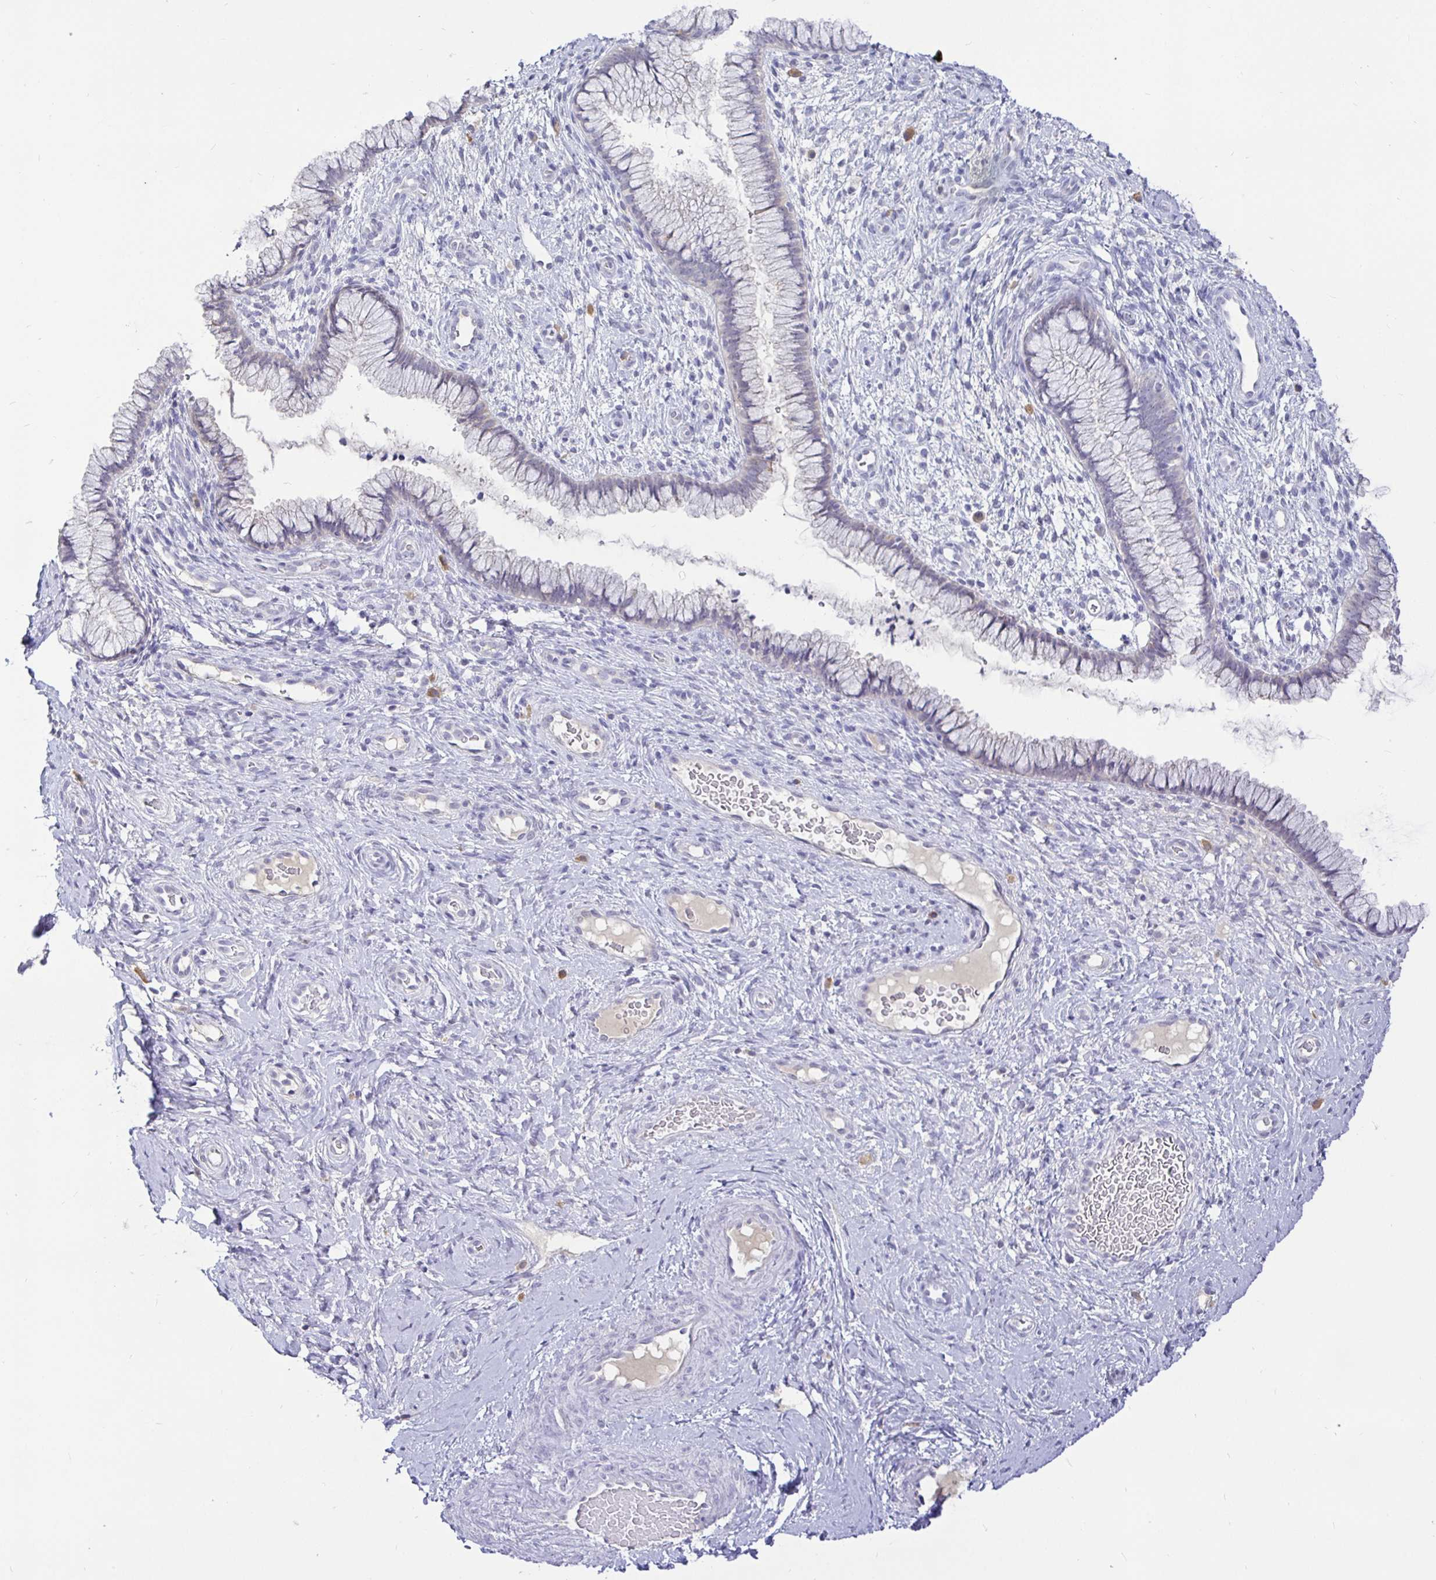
{"staining": {"intensity": "negative", "quantity": "none", "location": "none"}, "tissue": "cervix", "cell_type": "Glandular cells", "image_type": "normal", "snomed": [{"axis": "morphology", "description": "Normal tissue, NOS"}, {"axis": "topography", "description": "Cervix"}], "caption": "Immunohistochemical staining of benign cervix demonstrates no significant expression in glandular cells. (Brightfield microscopy of DAB IHC at high magnification).", "gene": "EZHIP", "patient": {"sex": "female", "age": 34}}